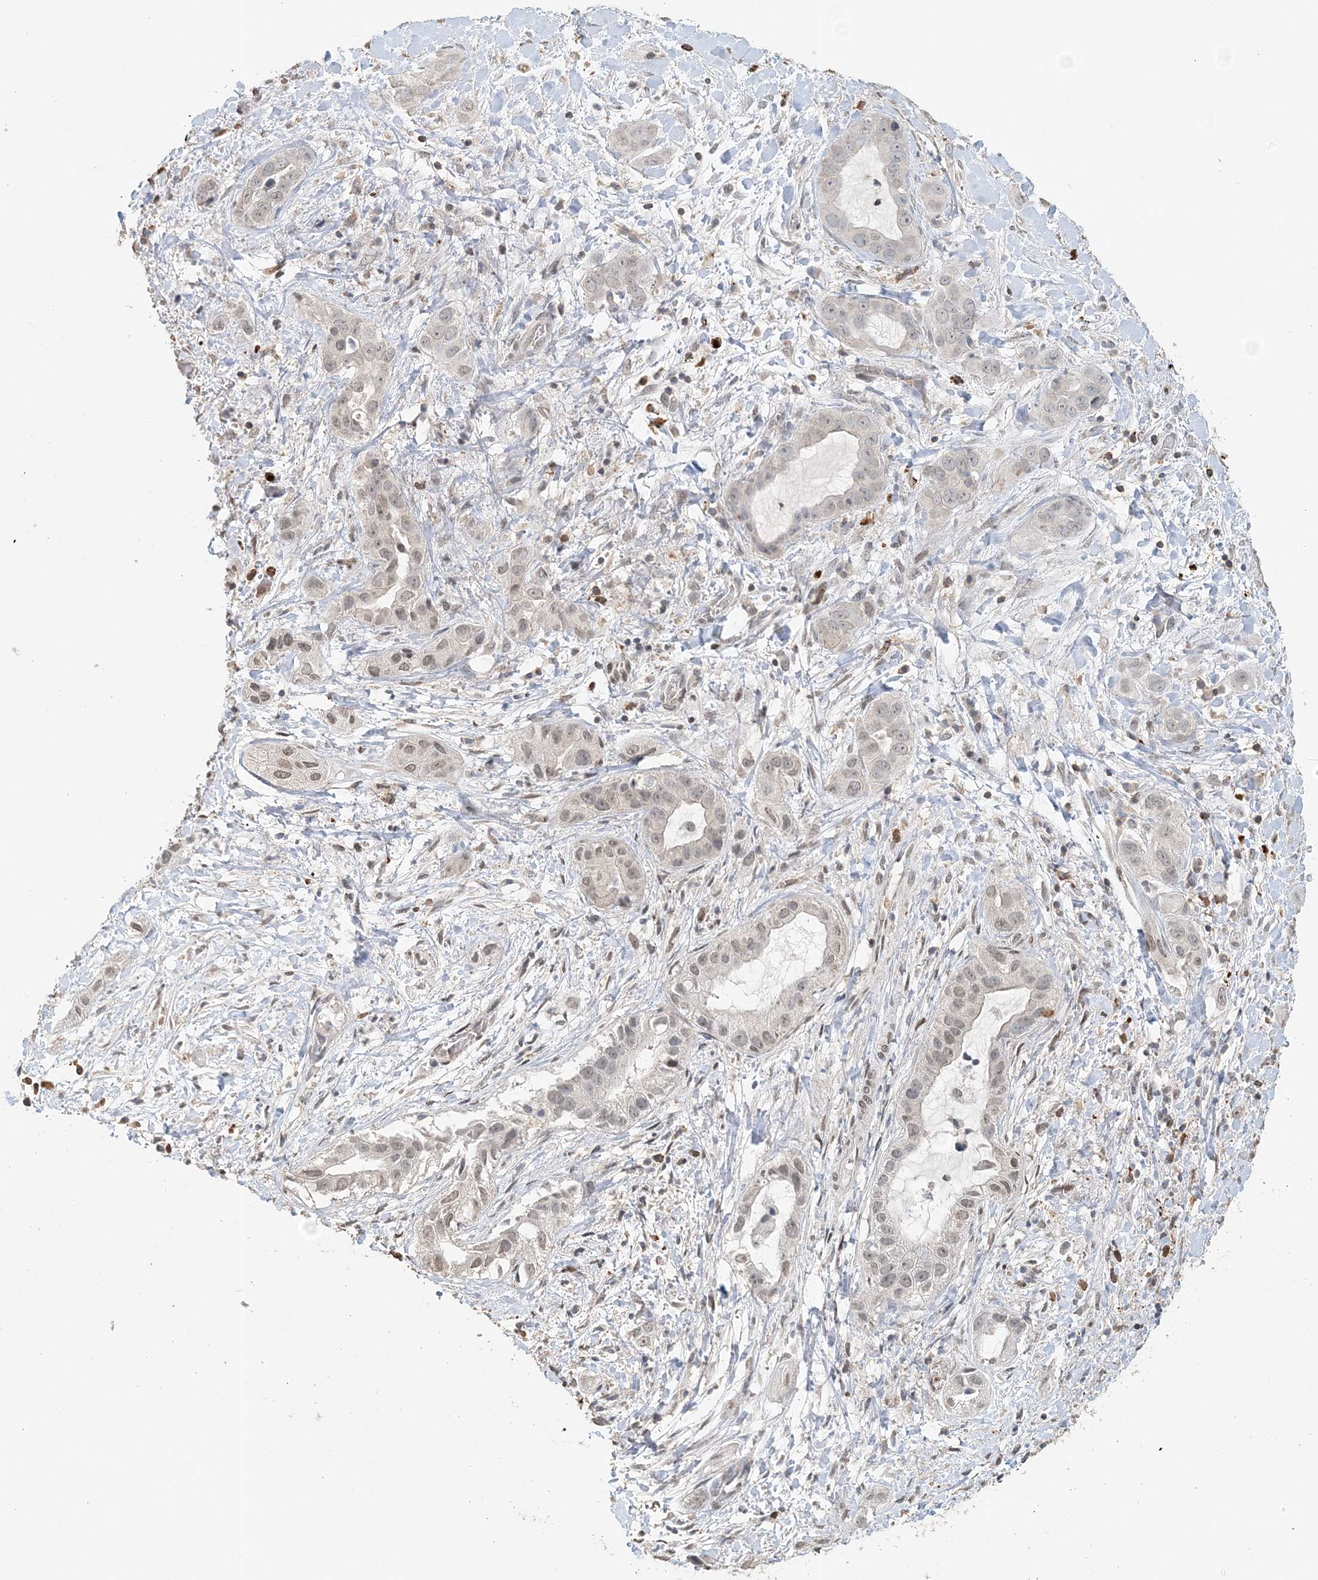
{"staining": {"intensity": "negative", "quantity": "none", "location": "none"}, "tissue": "liver cancer", "cell_type": "Tumor cells", "image_type": "cancer", "snomed": [{"axis": "morphology", "description": "Cholangiocarcinoma"}, {"axis": "topography", "description": "Liver"}], "caption": "IHC of human cholangiocarcinoma (liver) reveals no staining in tumor cells. (DAB (3,3'-diaminobenzidine) immunohistochemistry with hematoxylin counter stain).", "gene": "FAM110A", "patient": {"sex": "female", "age": 52}}